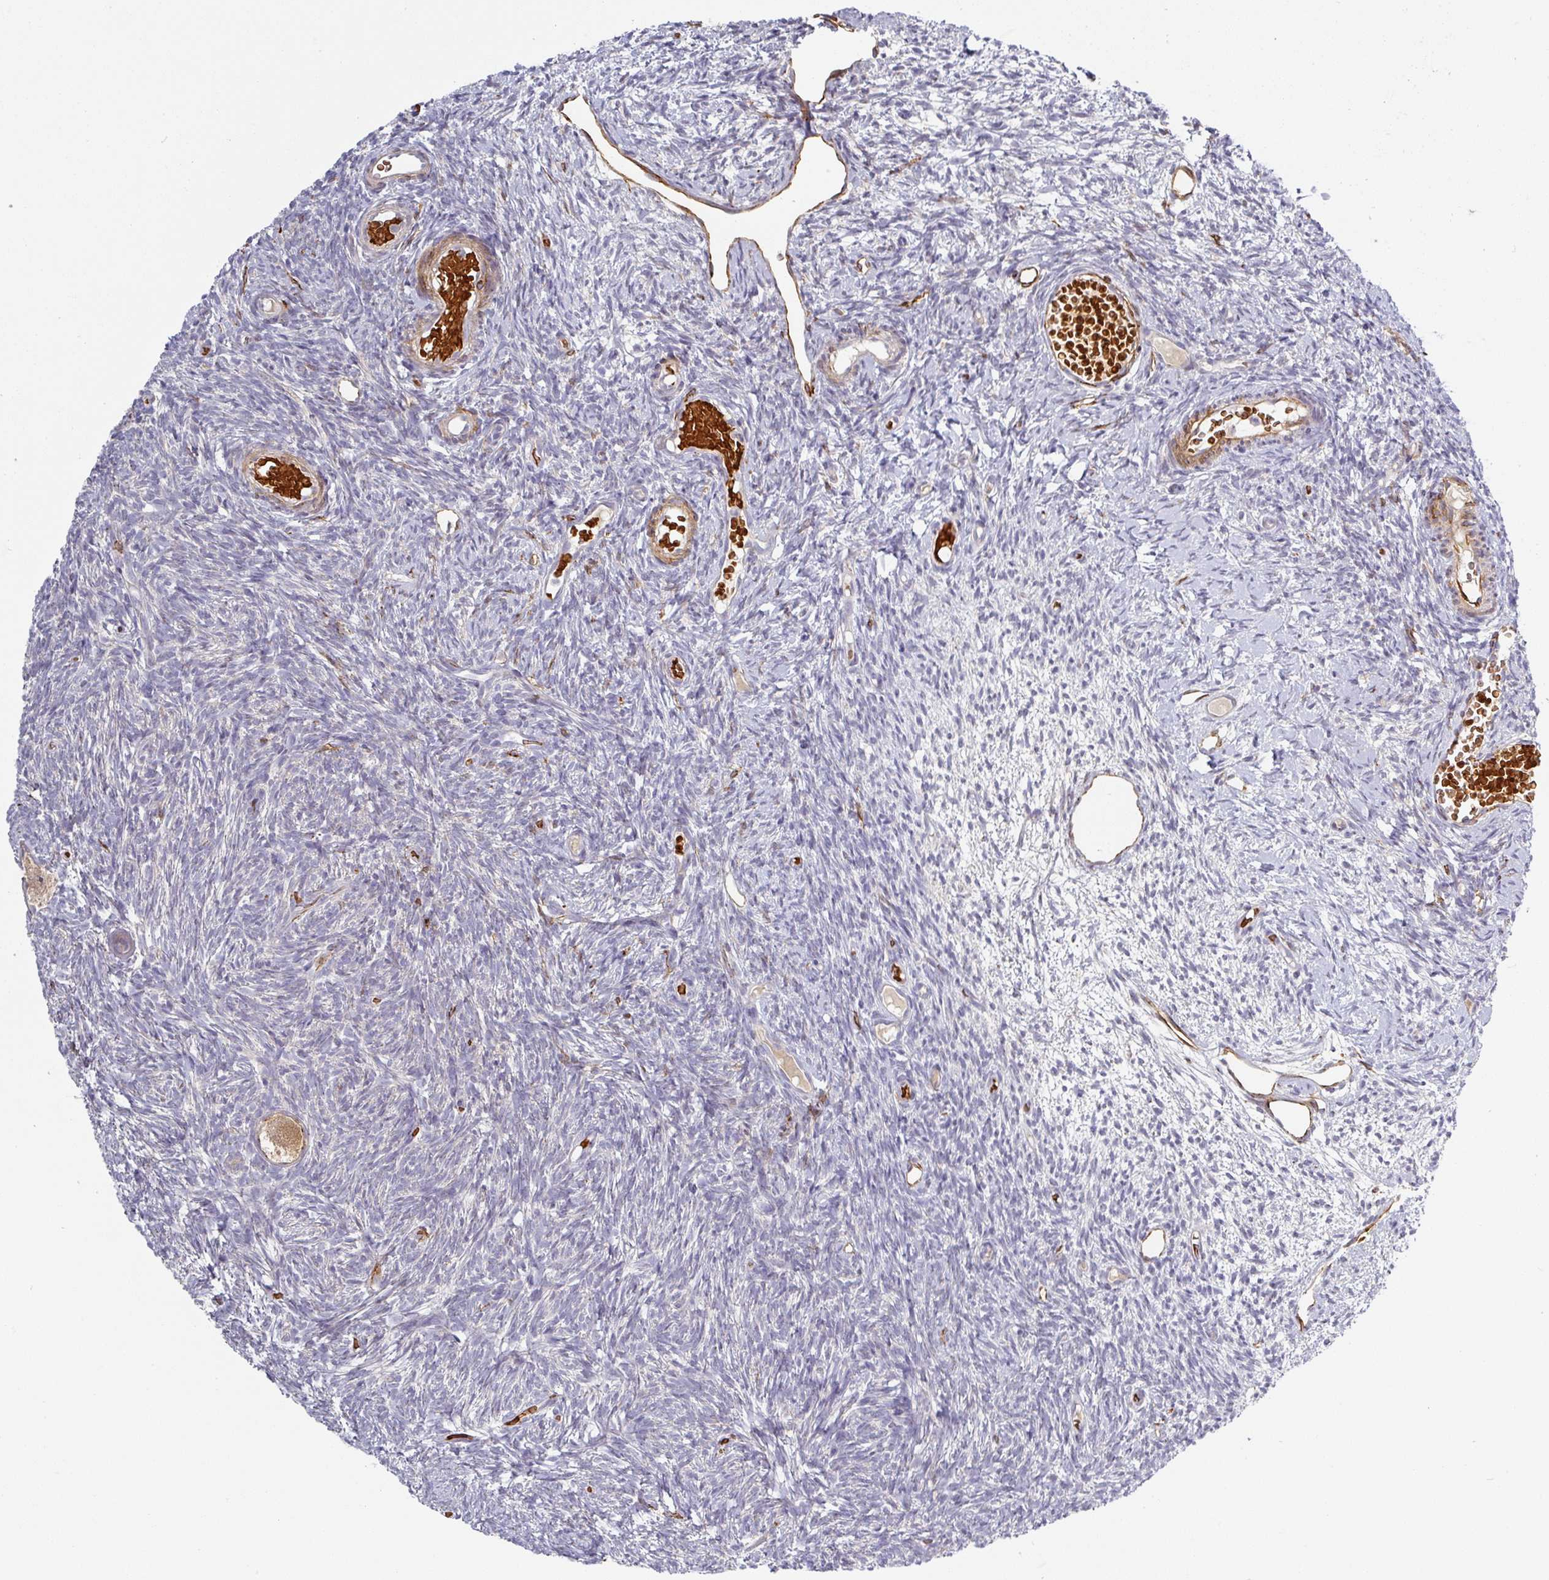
{"staining": {"intensity": "negative", "quantity": "none", "location": "none"}, "tissue": "ovary", "cell_type": "Follicle cells", "image_type": "normal", "snomed": [{"axis": "morphology", "description": "Normal tissue, NOS"}, {"axis": "topography", "description": "Ovary"}], "caption": "Immunohistochemistry photomicrograph of benign ovary stained for a protein (brown), which displays no staining in follicle cells. Brightfield microscopy of immunohistochemistry stained with DAB (brown) and hematoxylin (blue), captured at high magnification.", "gene": "PRODH2", "patient": {"sex": "female", "age": 39}}